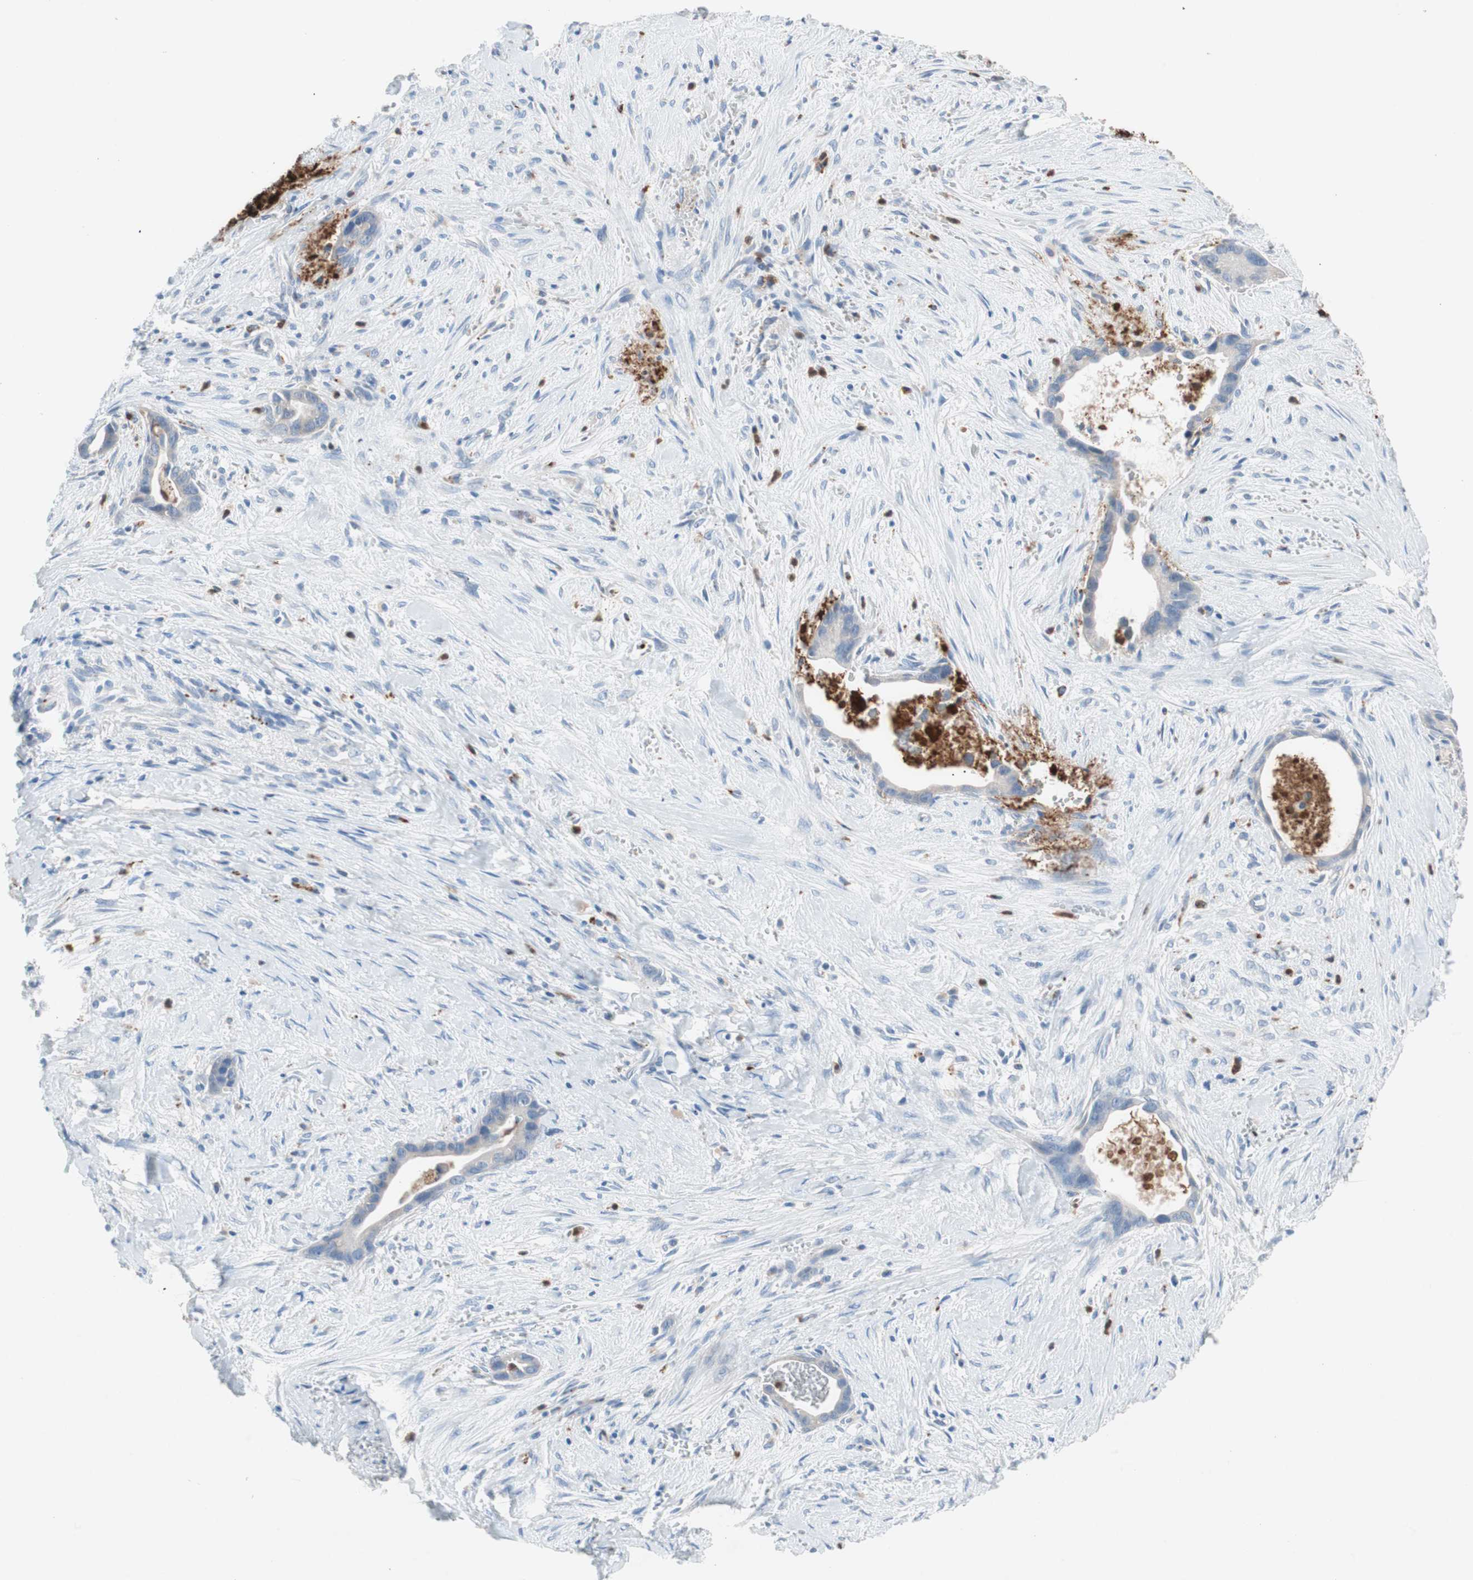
{"staining": {"intensity": "weak", "quantity": "<25%", "location": "cytoplasmic/membranous"}, "tissue": "liver cancer", "cell_type": "Tumor cells", "image_type": "cancer", "snomed": [{"axis": "morphology", "description": "Cholangiocarcinoma"}, {"axis": "topography", "description": "Liver"}], "caption": "A photomicrograph of human liver cancer (cholangiocarcinoma) is negative for staining in tumor cells.", "gene": "CLEC4D", "patient": {"sex": "female", "age": 55}}